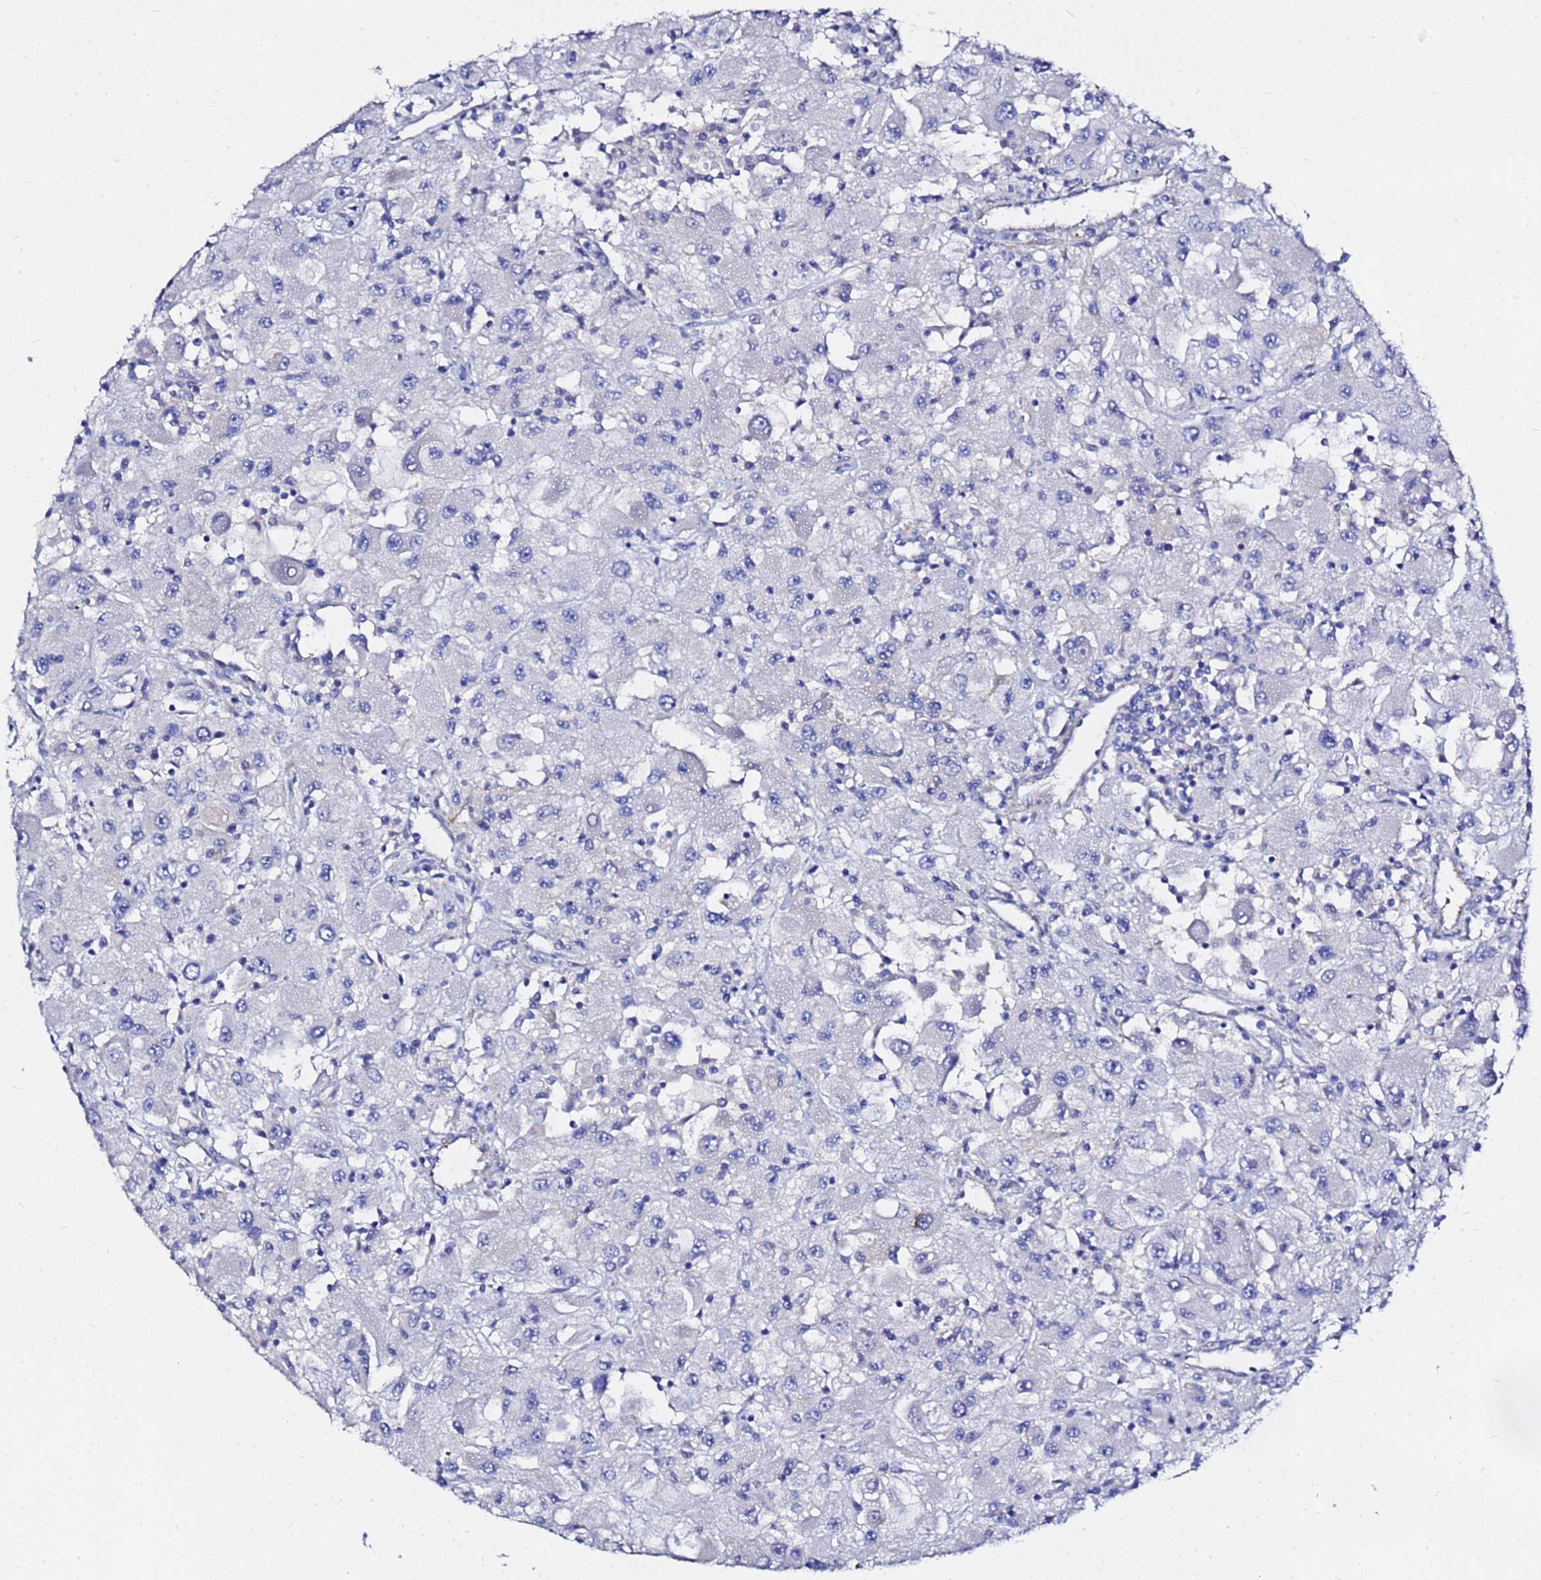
{"staining": {"intensity": "negative", "quantity": "none", "location": "none"}, "tissue": "renal cancer", "cell_type": "Tumor cells", "image_type": "cancer", "snomed": [{"axis": "morphology", "description": "Adenocarcinoma, NOS"}, {"axis": "topography", "description": "Kidney"}], "caption": "Immunohistochemistry image of renal cancer stained for a protein (brown), which shows no staining in tumor cells. (Stains: DAB (3,3'-diaminobenzidine) IHC with hematoxylin counter stain, Microscopy: brightfield microscopy at high magnification).", "gene": "TUBA8", "patient": {"sex": "female", "age": 67}}